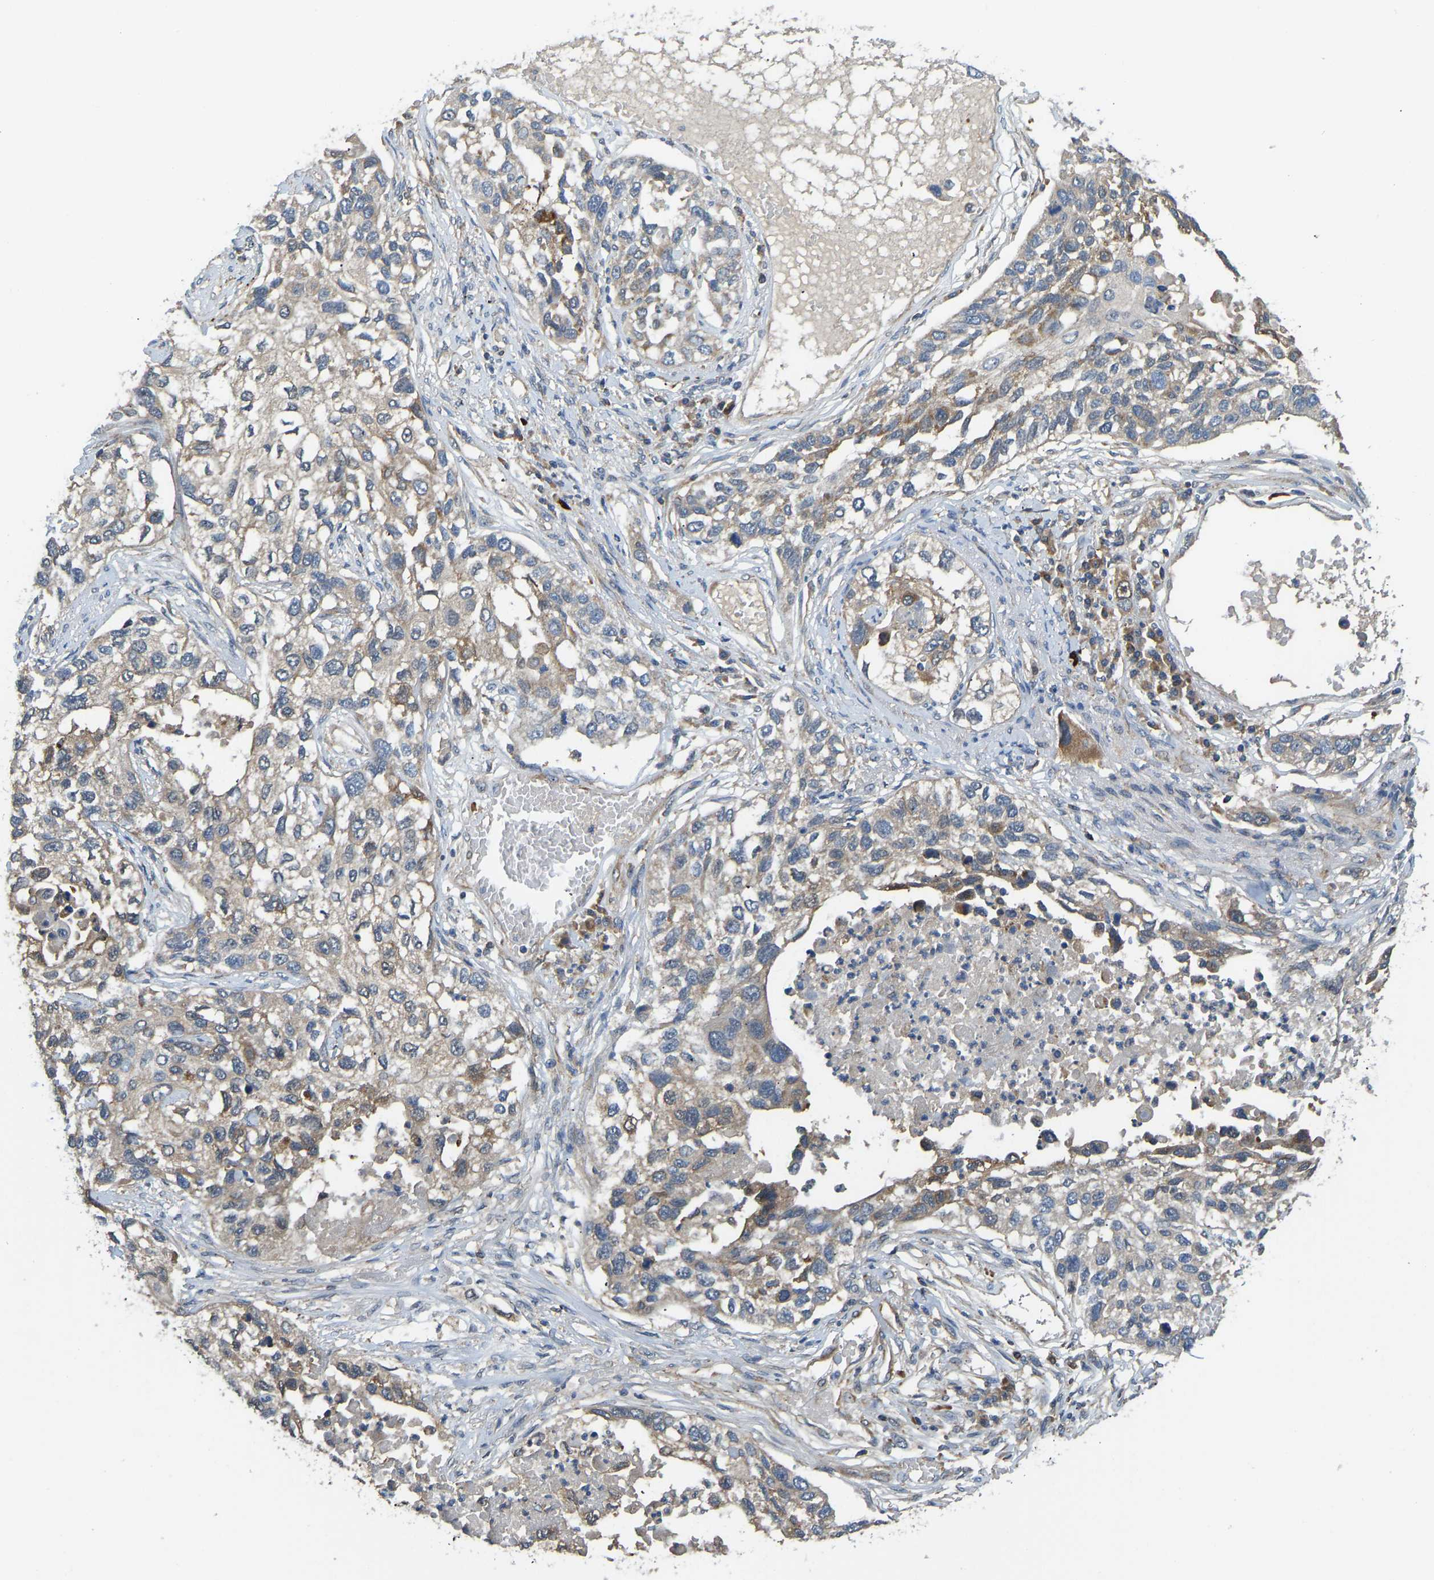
{"staining": {"intensity": "moderate", "quantity": "<25%", "location": "cytoplasmic/membranous"}, "tissue": "lung cancer", "cell_type": "Tumor cells", "image_type": "cancer", "snomed": [{"axis": "morphology", "description": "Squamous cell carcinoma, NOS"}, {"axis": "topography", "description": "Lung"}], "caption": "High-magnification brightfield microscopy of squamous cell carcinoma (lung) stained with DAB (brown) and counterstained with hematoxylin (blue). tumor cells exhibit moderate cytoplasmic/membranous staining is identified in approximately<25% of cells.", "gene": "RBP1", "patient": {"sex": "male", "age": 71}}